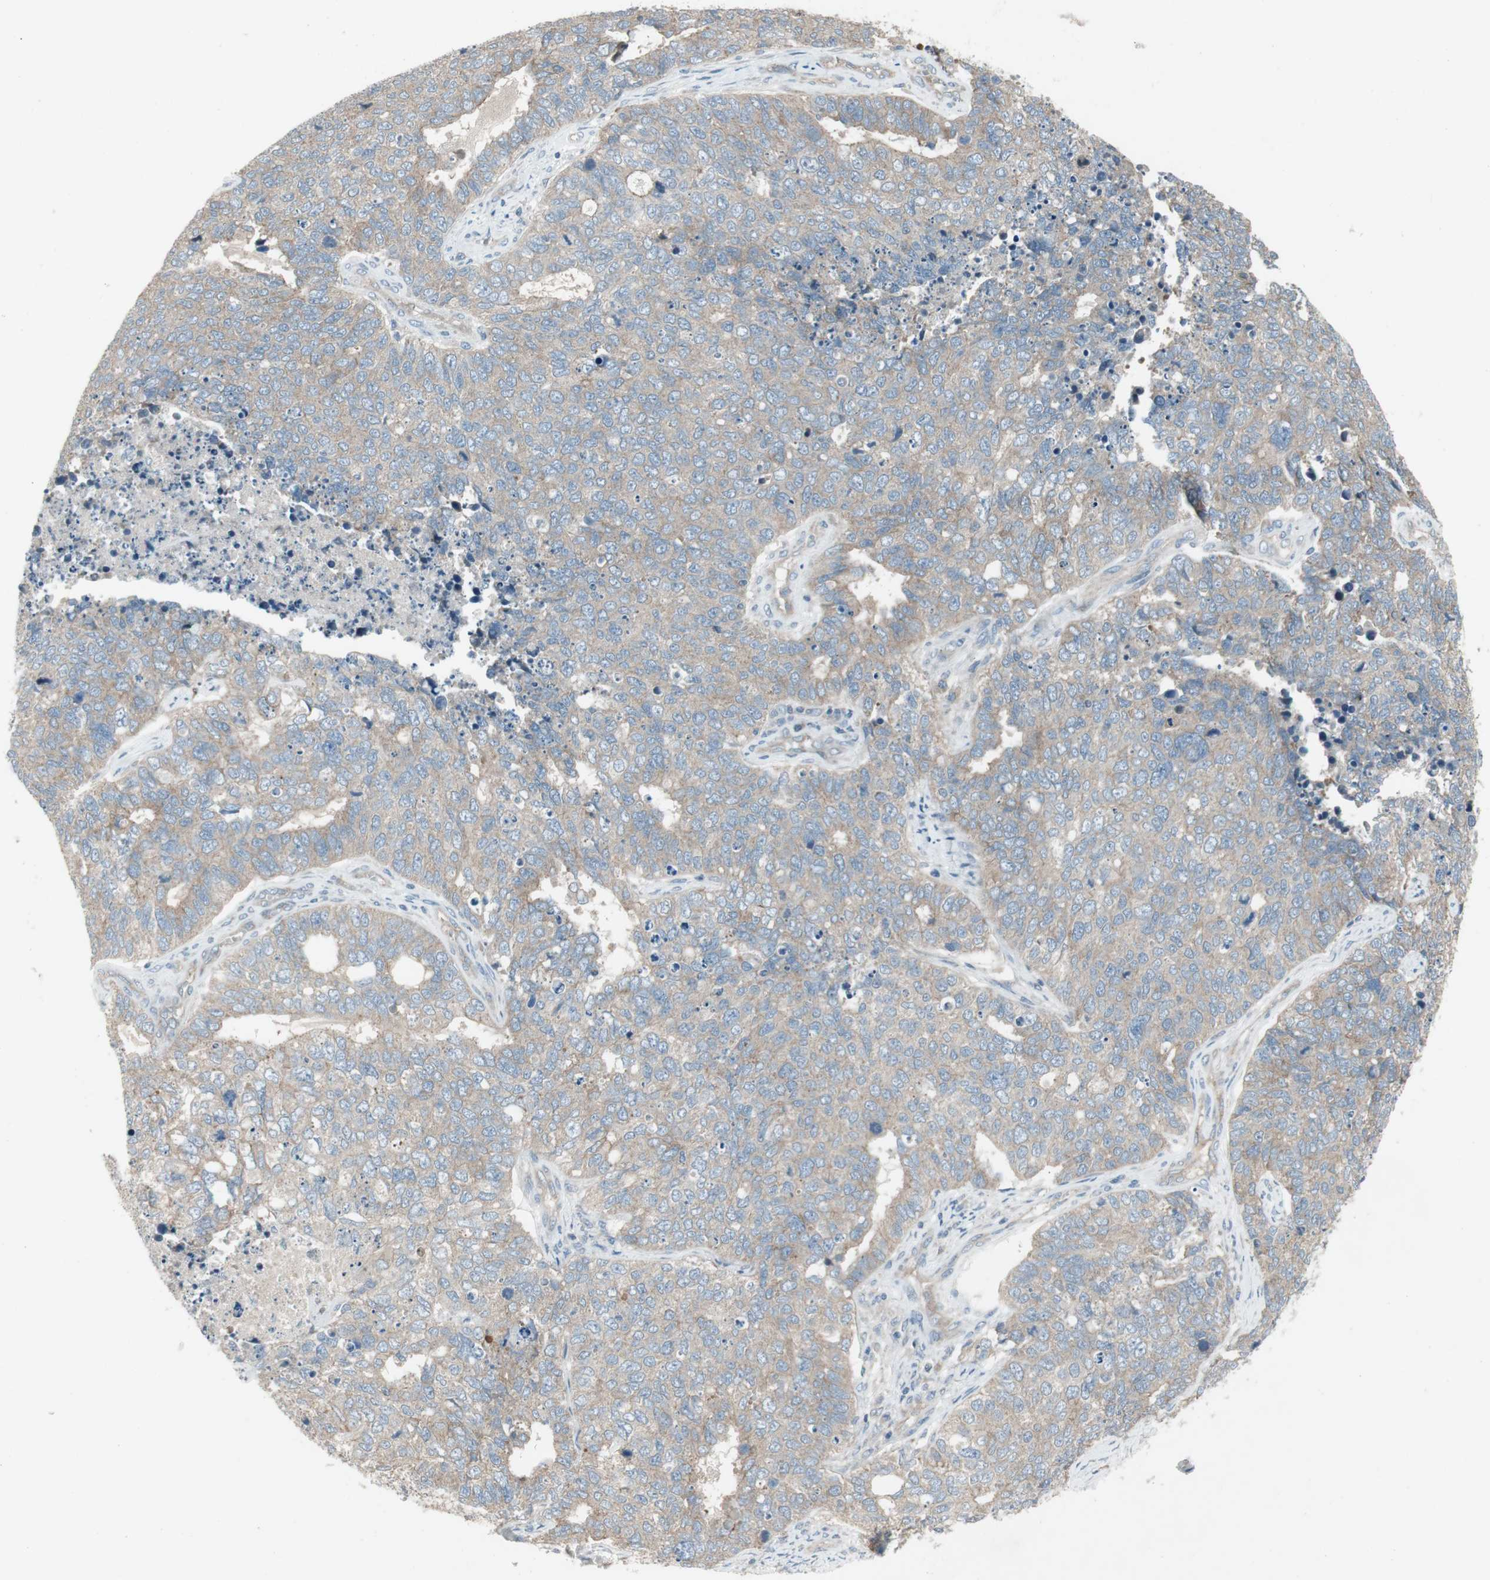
{"staining": {"intensity": "weak", "quantity": "25%-75%", "location": "cytoplasmic/membranous"}, "tissue": "cervical cancer", "cell_type": "Tumor cells", "image_type": "cancer", "snomed": [{"axis": "morphology", "description": "Squamous cell carcinoma, NOS"}, {"axis": "topography", "description": "Cervix"}], "caption": "Immunohistochemical staining of human squamous cell carcinoma (cervical) demonstrates low levels of weak cytoplasmic/membranous staining in about 25%-75% of tumor cells.", "gene": "PANK2", "patient": {"sex": "female", "age": 63}}